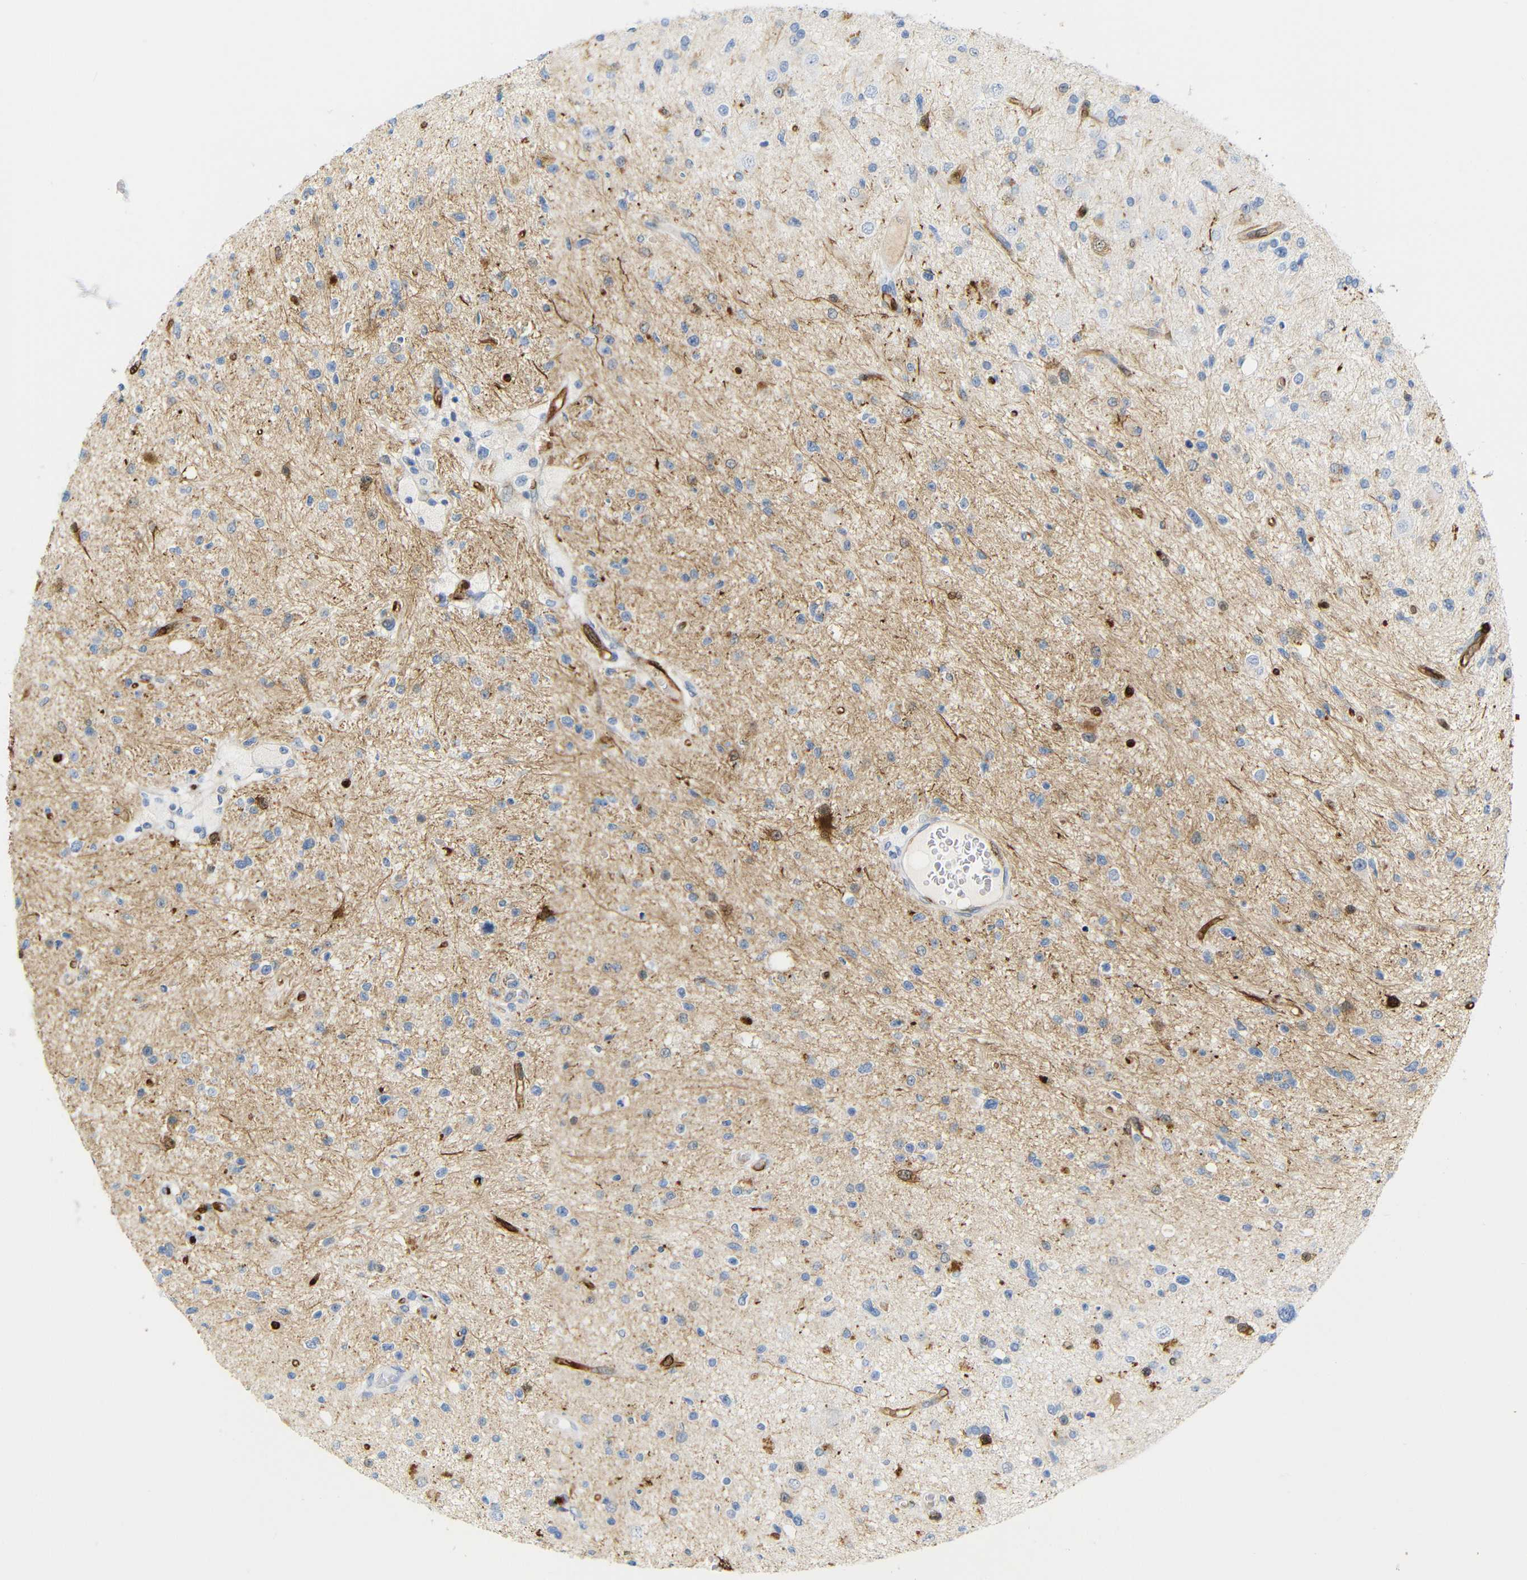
{"staining": {"intensity": "moderate", "quantity": "<25%", "location": "cytoplasmic/membranous"}, "tissue": "glioma", "cell_type": "Tumor cells", "image_type": "cancer", "snomed": [{"axis": "morphology", "description": "Glioma, malignant, High grade"}, {"axis": "topography", "description": "Brain"}], "caption": "Immunohistochemistry of high-grade glioma (malignant) displays low levels of moderate cytoplasmic/membranous expression in about <25% of tumor cells.", "gene": "MT1A", "patient": {"sex": "male", "age": 33}}